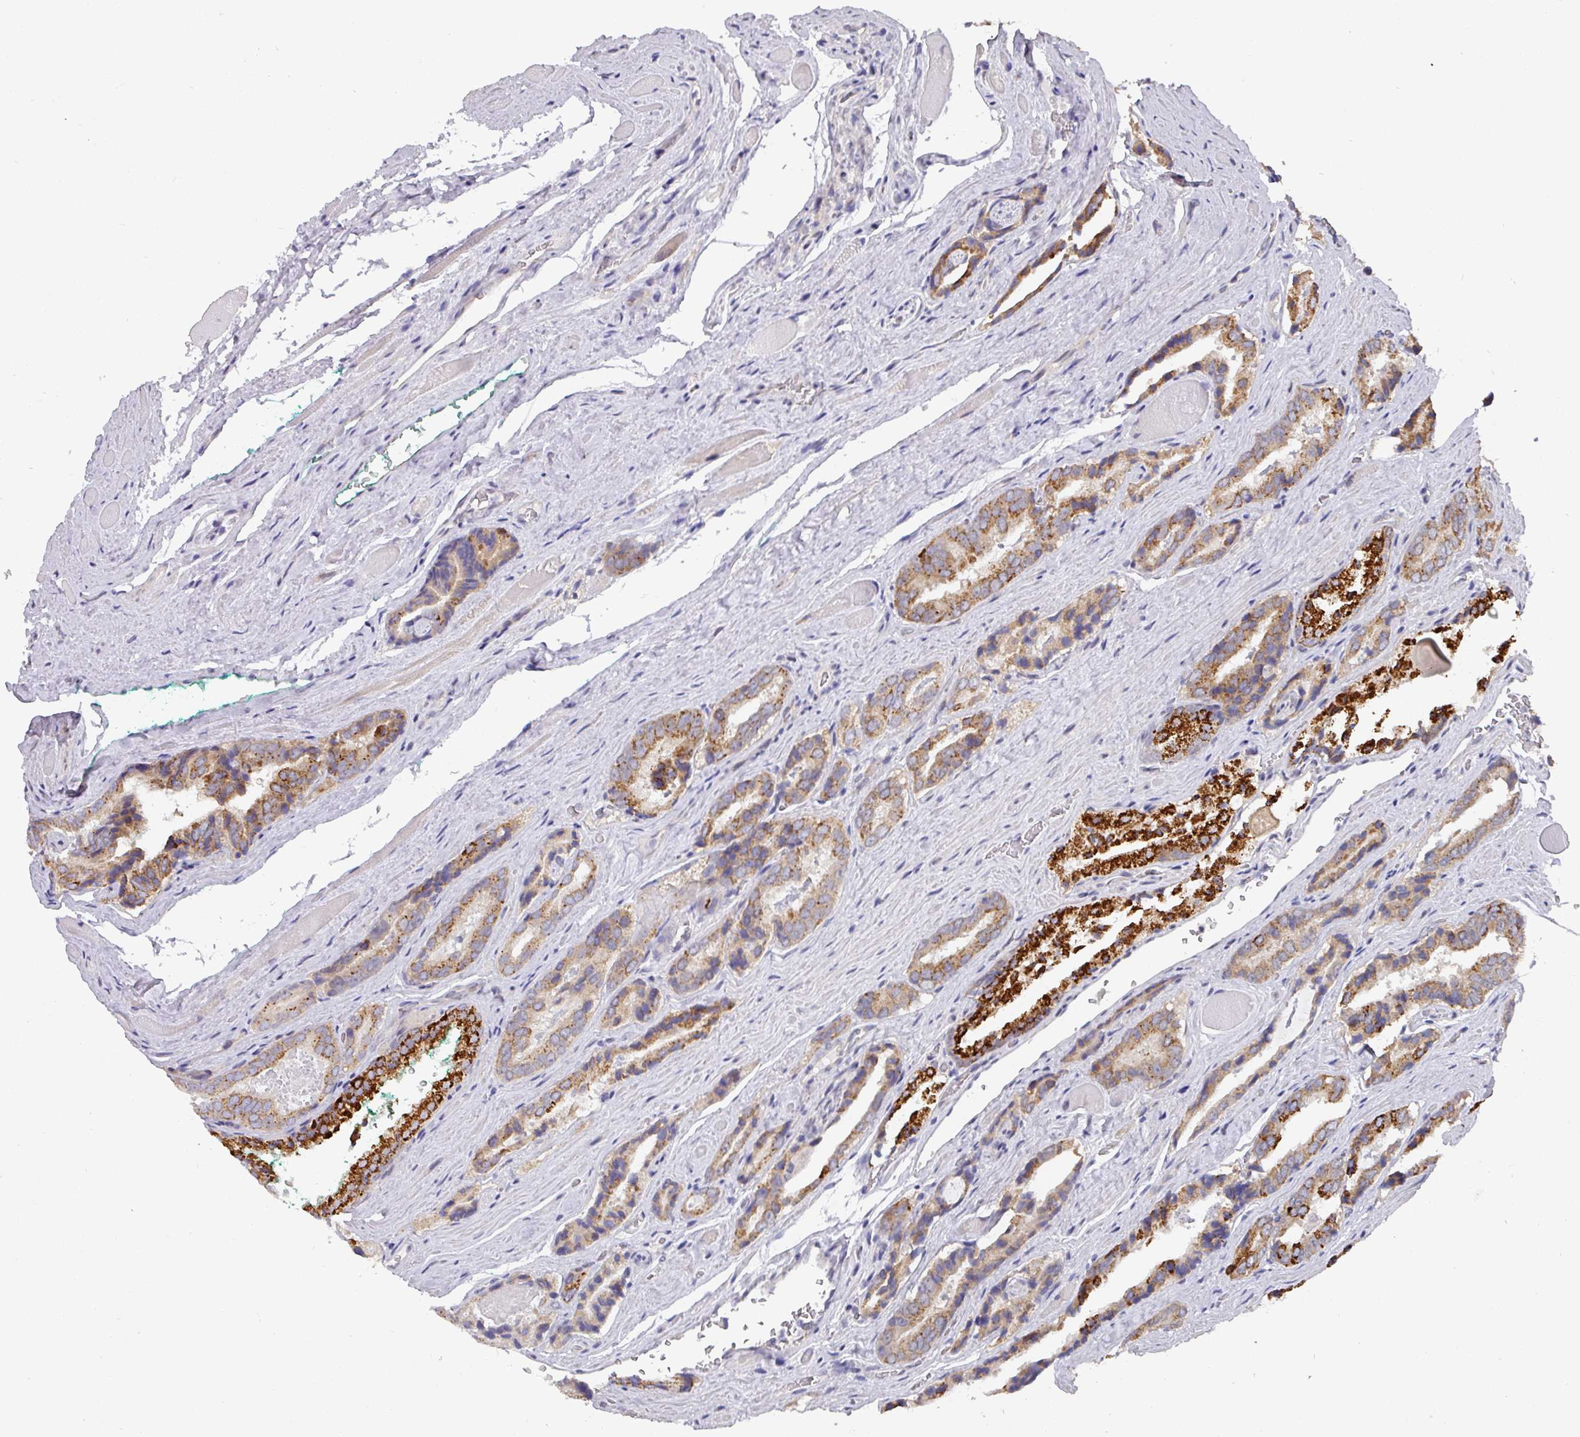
{"staining": {"intensity": "strong", "quantity": "25%-75%", "location": "cytoplasmic/membranous"}, "tissue": "prostate cancer", "cell_type": "Tumor cells", "image_type": "cancer", "snomed": [{"axis": "morphology", "description": "Adenocarcinoma, High grade"}, {"axis": "topography", "description": "Prostate"}], "caption": "Tumor cells display high levels of strong cytoplasmic/membranous positivity in about 25%-75% of cells in high-grade adenocarcinoma (prostate).", "gene": "C18orf25", "patient": {"sex": "male", "age": 72}}